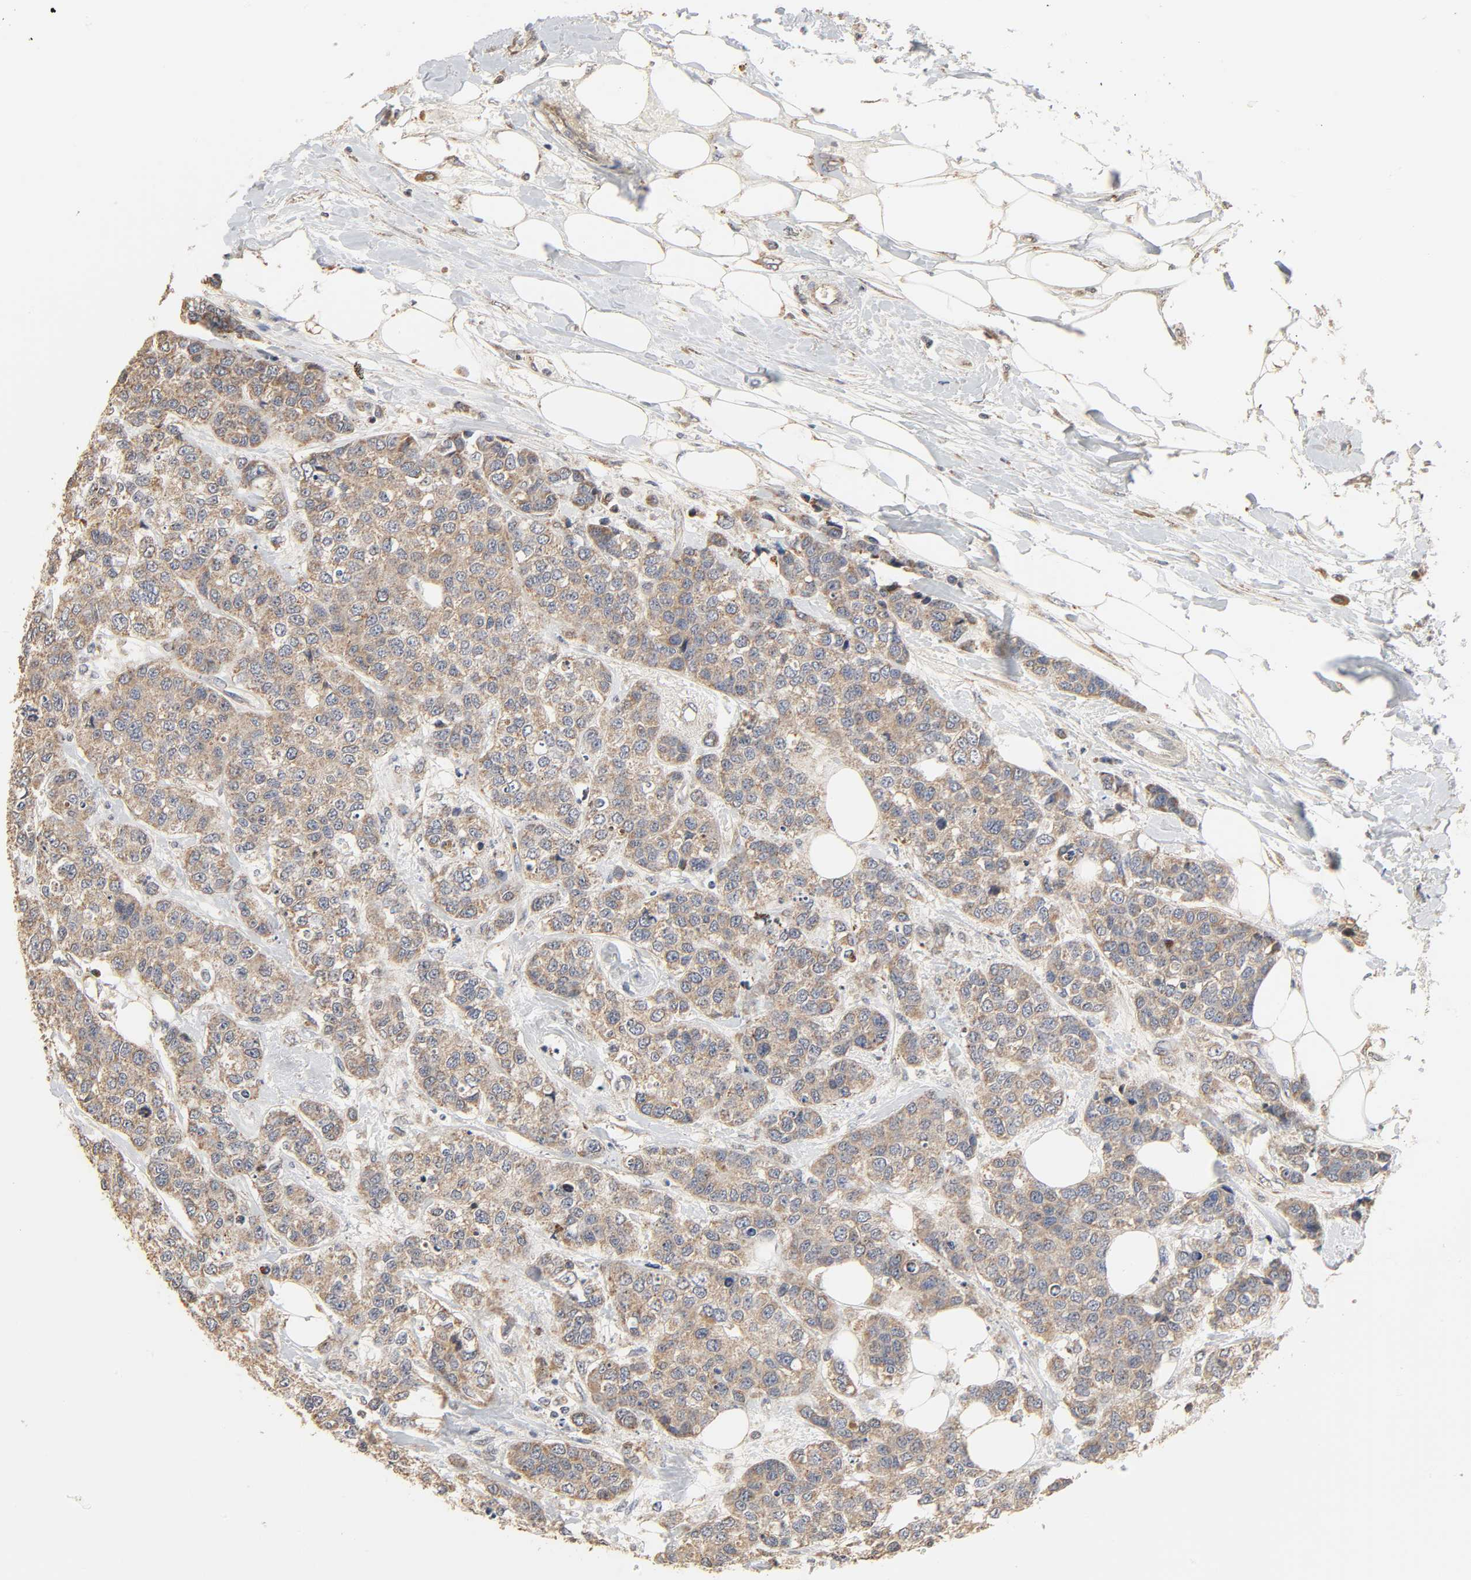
{"staining": {"intensity": "weak", "quantity": ">75%", "location": "cytoplasmic/membranous"}, "tissue": "breast cancer", "cell_type": "Tumor cells", "image_type": "cancer", "snomed": [{"axis": "morphology", "description": "Duct carcinoma"}, {"axis": "topography", "description": "Breast"}], "caption": "IHC histopathology image of human breast invasive ductal carcinoma stained for a protein (brown), which displays low levels of weak cytoplasmic/membranous staining in about >75% of tumor cells.", "gene": "CLEC4E", "patient": {"sex": "female", "age": 51}}